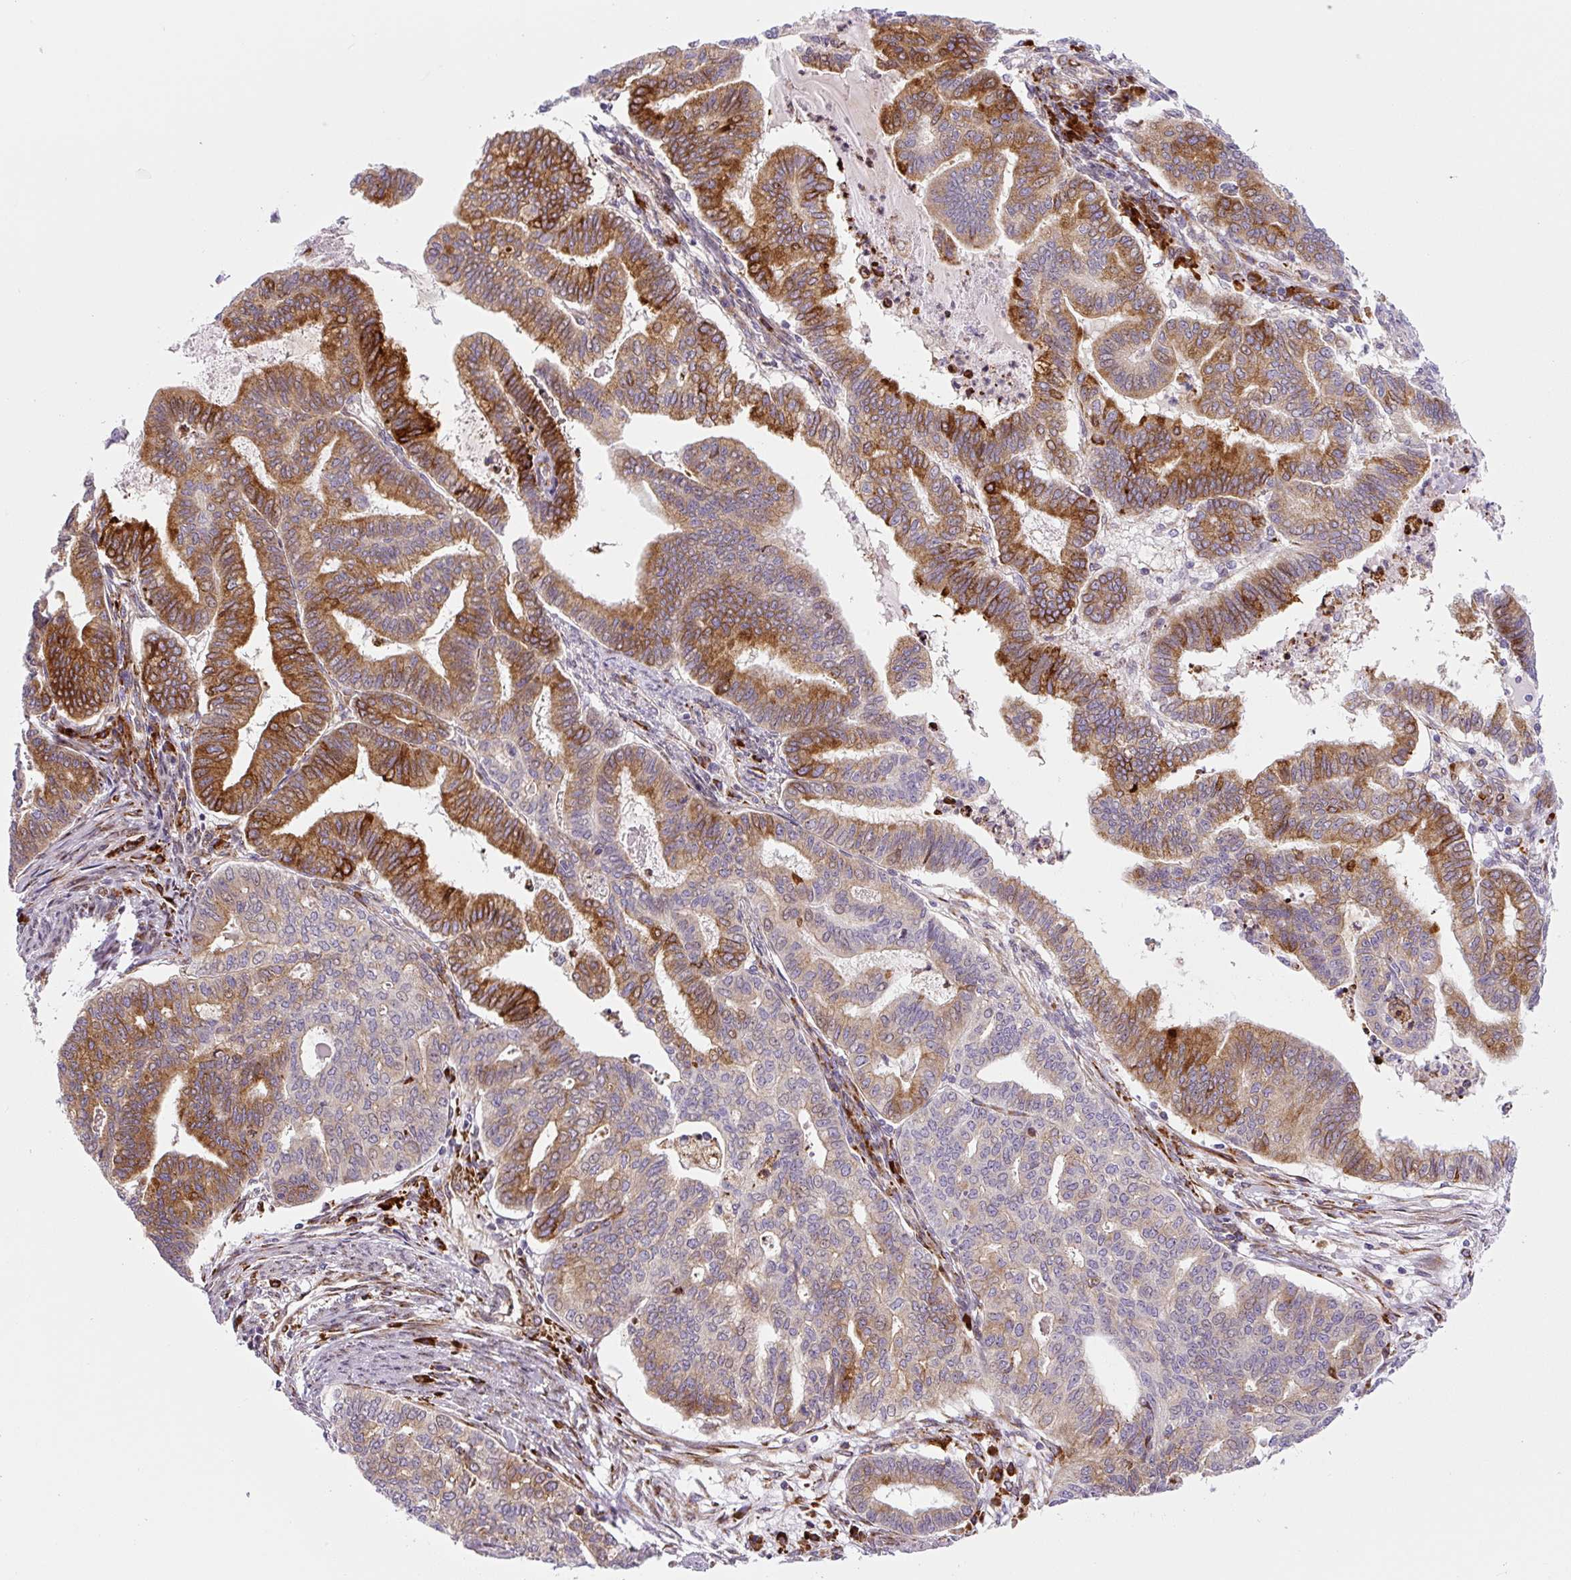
{"staining": {"intensity": "strong", "quantity": "25%-75%", "location": "cytoplasmic/membranous"}, "tissue": "endometrial cancer", "cell_type": "Tumor cells", "image_type": "cancer", "snomed": [{"axis": "morphology", "description": "Adenocarcinoma, NOS"}, {"axis": "topography", "description": "Endometrium"}], "caption": "Brown immunohistochemical staining in human endometrial cancer displays strong cytoplasmic/membranous staining in about 25%-75% of tumor cells.", "gene": "DISP3", "patient": {"sex": "female", "age": 79}}